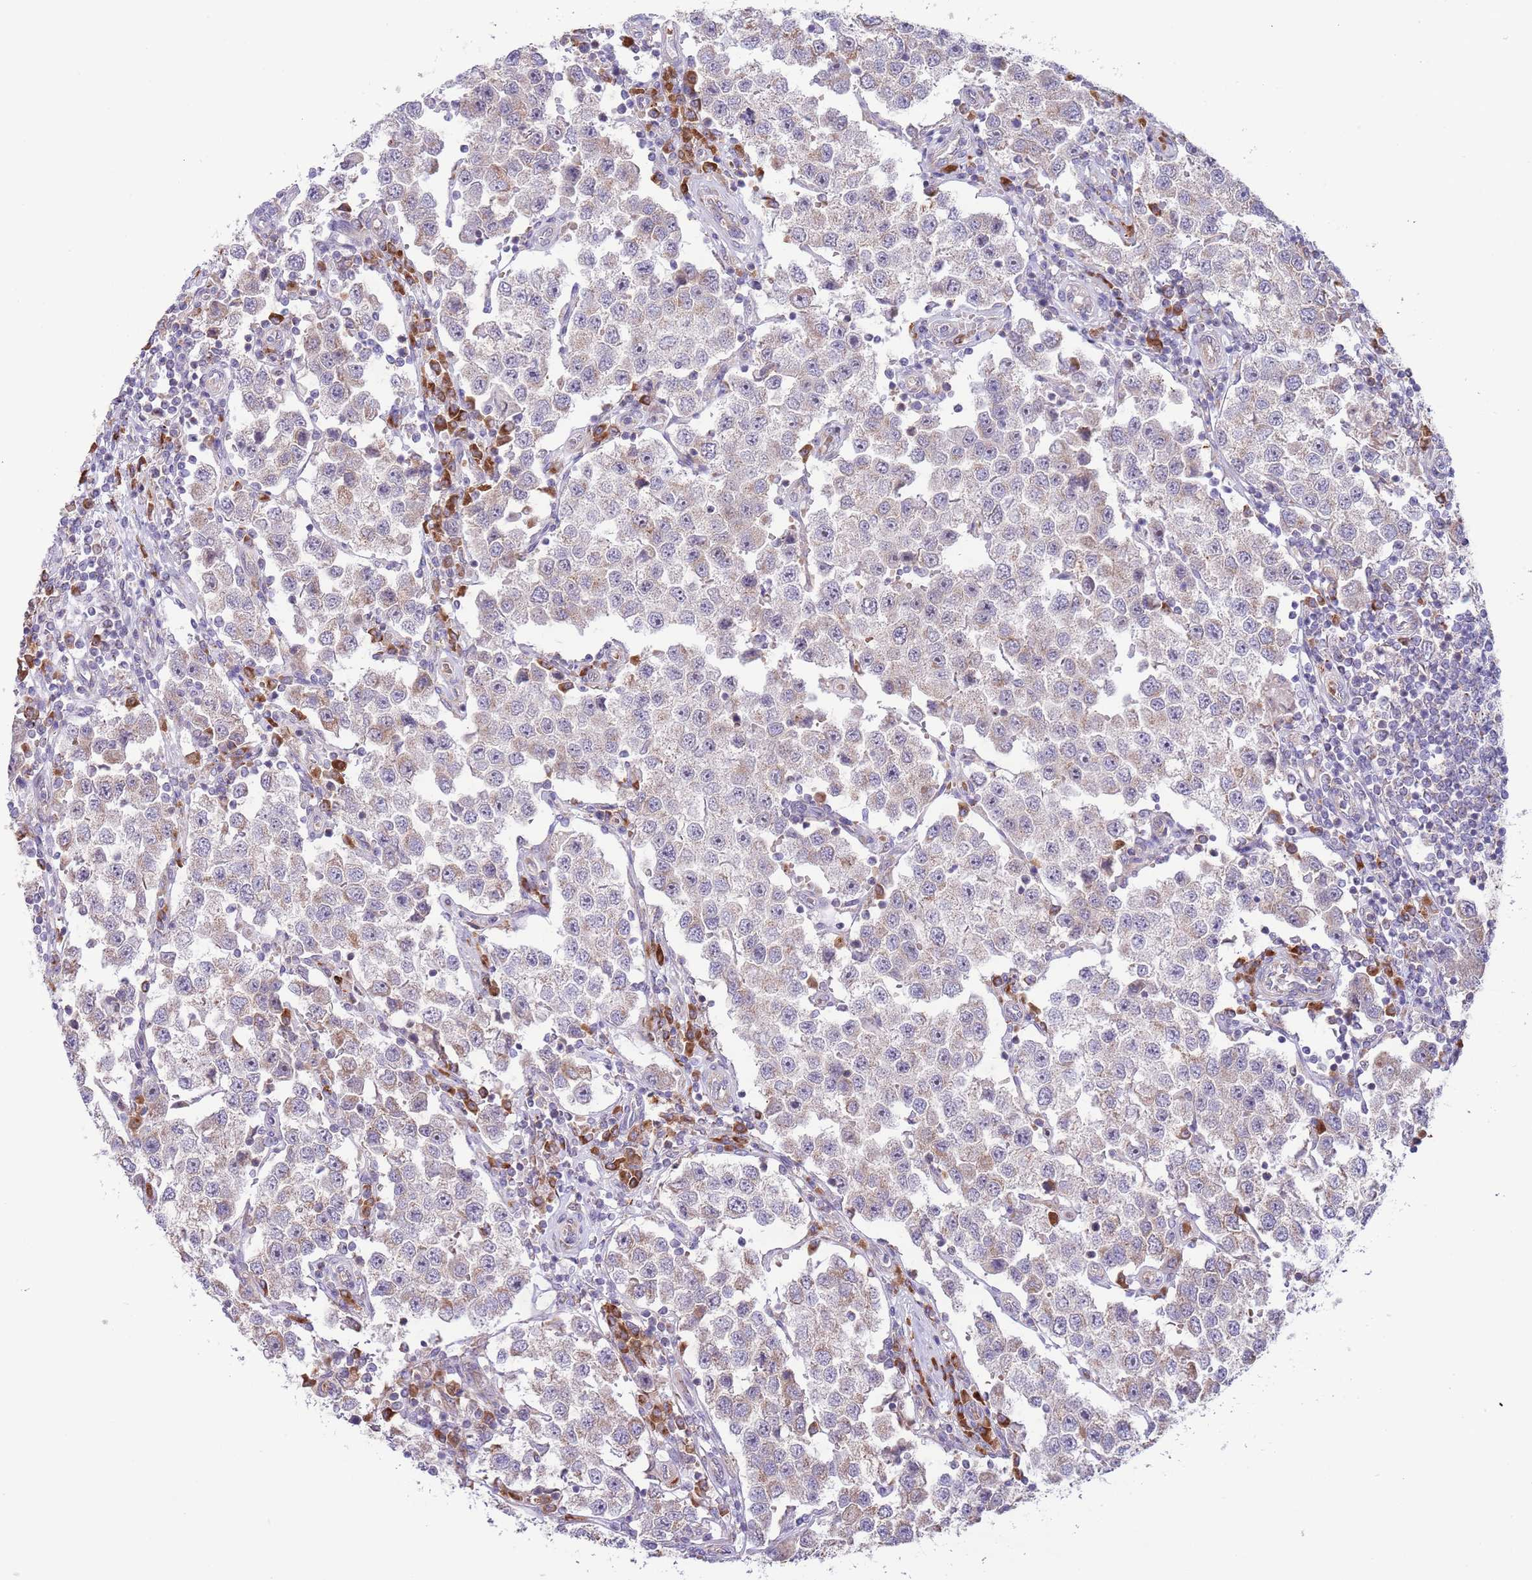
{"staining": {"intensity": "weak", "quantity": "25%-75%", "location": "cytoplasmic/membranous"}, "tissue": "testis cancer", "cell_type": "Tumor cells", "image_type": "cancer", "snomed": [{"axis": "morphology", "description": "Seminoma, NOS"}, {"axis": "topography", "description": "Testis"}], "caption": "Tumor cells exhibit weak cytoplasmic/membranous positivity in about 25%-75% of cells in seminoma (testis).", "gene": "DAND5", "patient": {"sex": "male", "age": 37}}